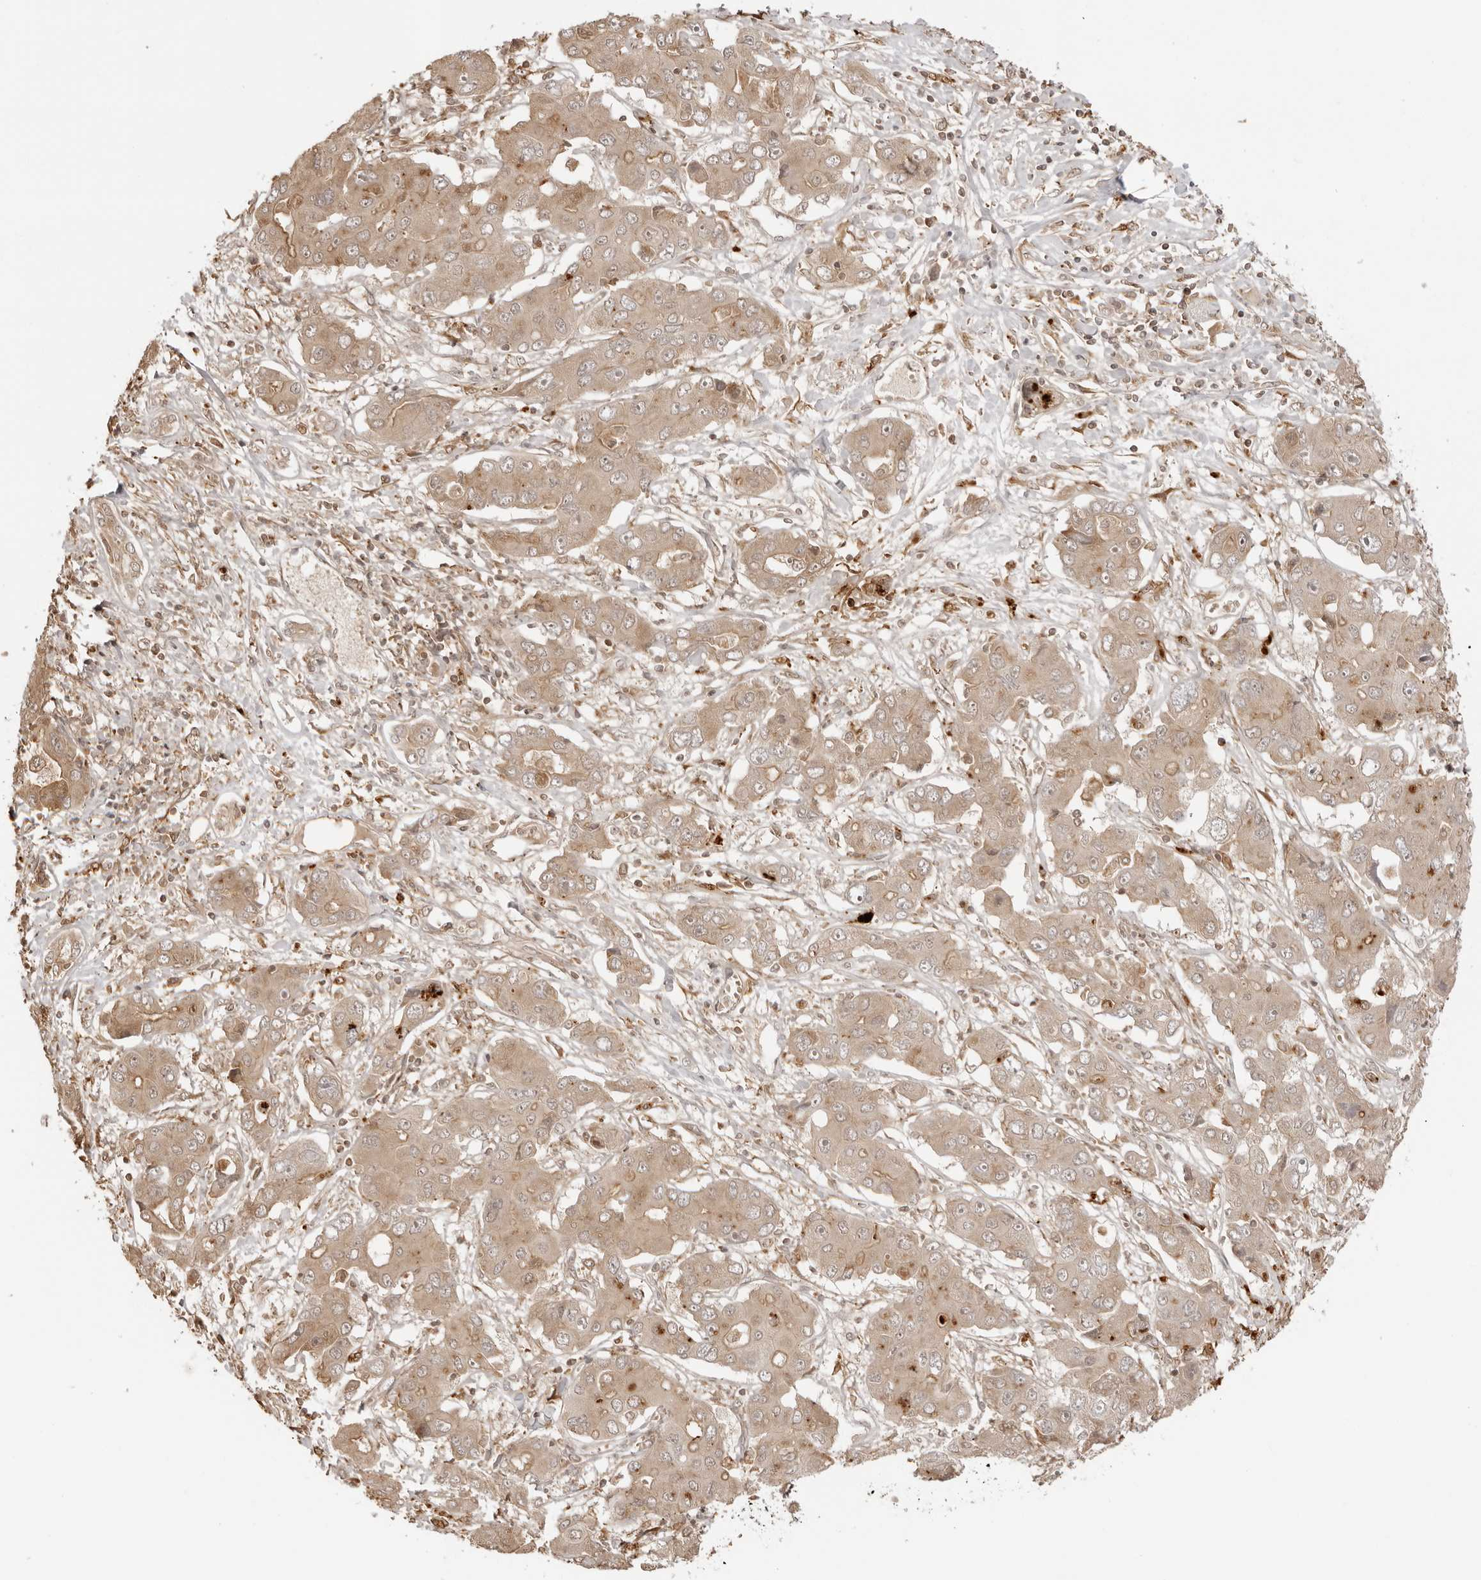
{"staining": {"intensity": "weak", "quantity": ">75%", "location": "cytoplasmic/membranous"}, "tissue": "liver cancer", "cell_type": "Tumor cells", "image_type": "cancer", "snomed": [{"axis": "morphology", "description": "Cholangiocarcinoma"}, {"axis": "topography", "description": "Liver"}], "caption": "Immunohistochemical staining of liver cancer (cholangiocarcinoma) reveals low levels of weak cytoplasmic/membranous staining in about >75% of tumor cells. (DAB IHC, brown staining for protein, blue staining for nuclei).", "gene": "IKBKE", "patient": {"sex": "male", "age": 67}}